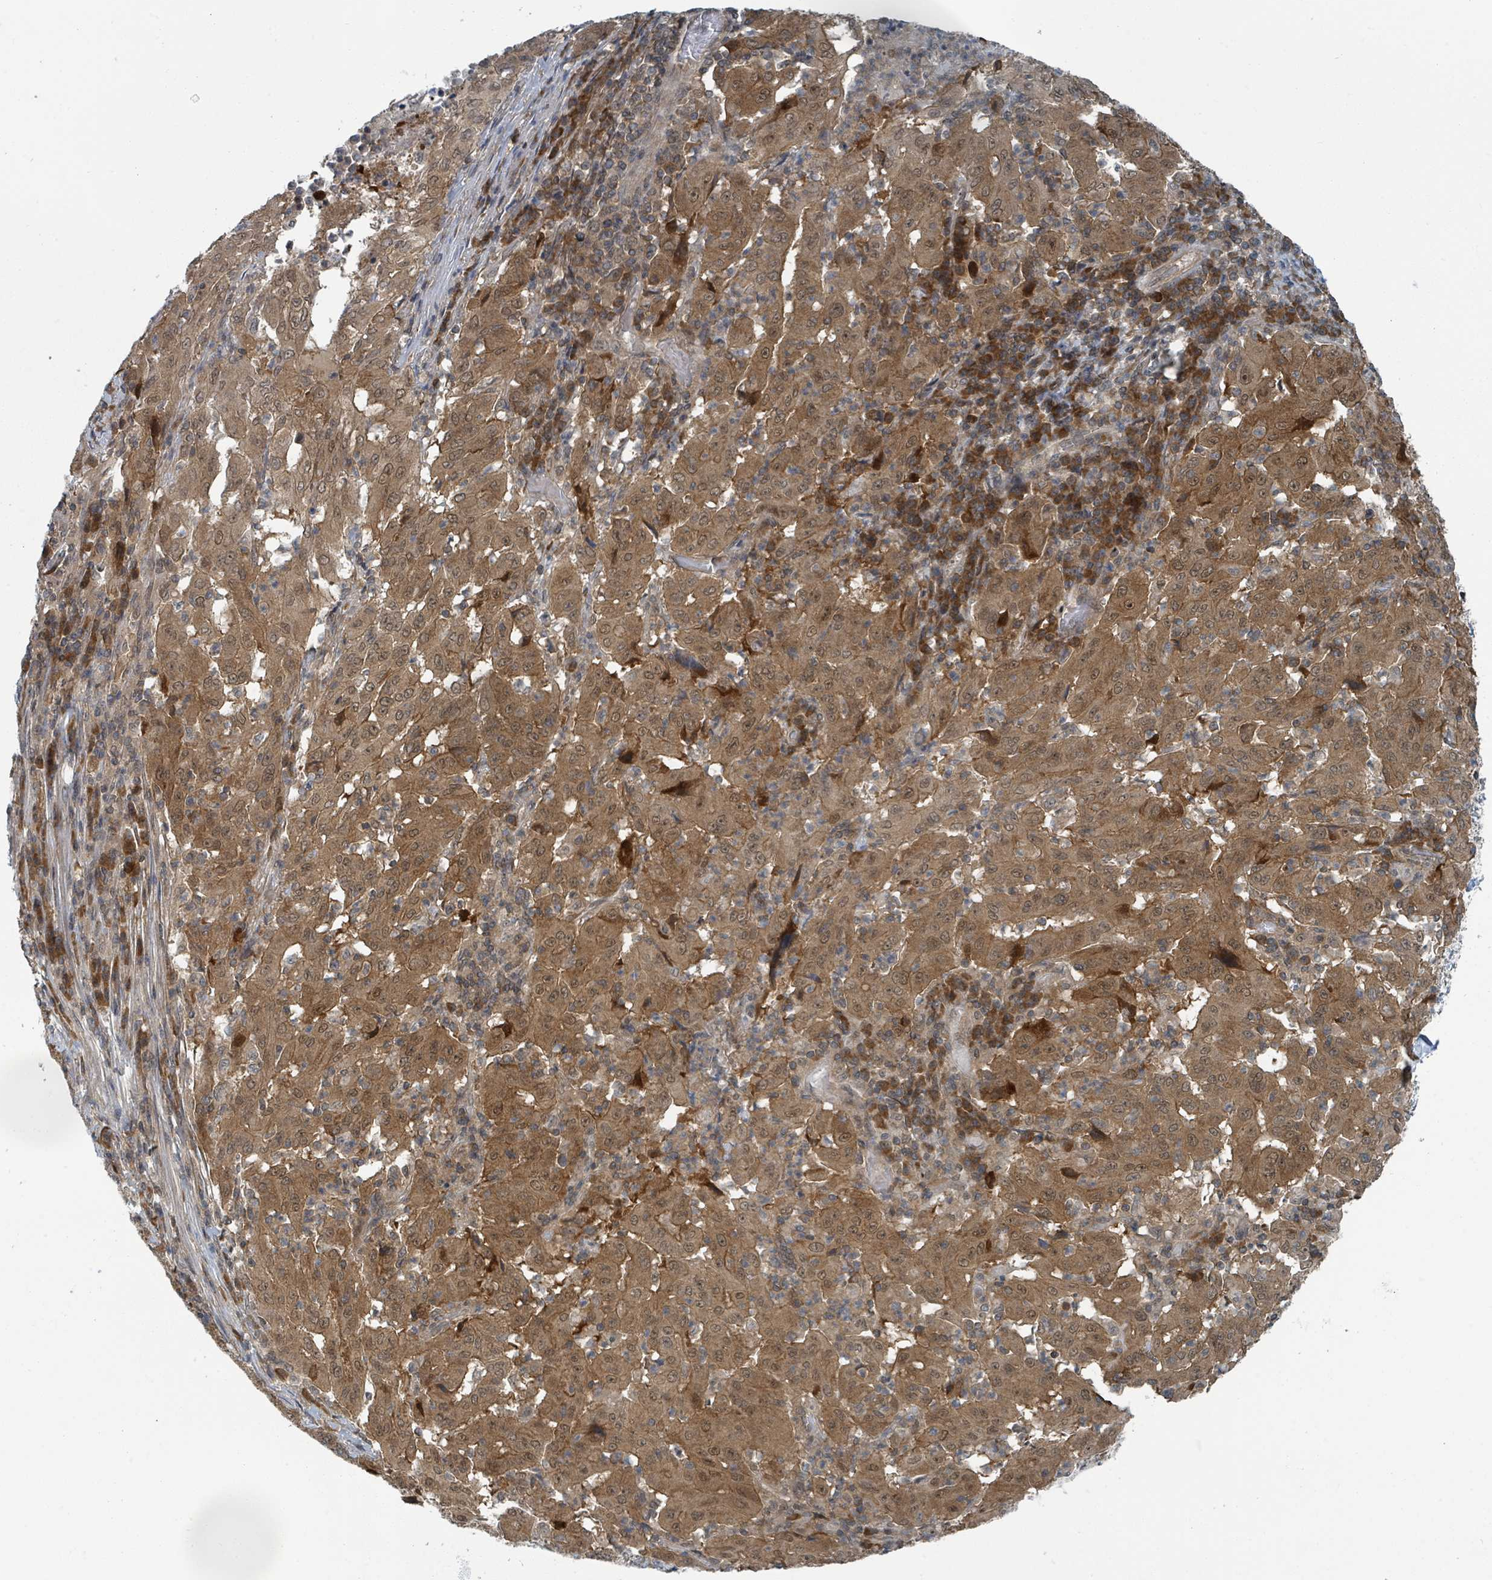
{"staining": {"intensity": "moderate", "quantity": ">75%", "location": "cytoplasmic/membranous,nuclear"}, "tissue": "pancreatic cancer", "cell_type": "Tumor cells", "image_type": "cancer", "snomed": [{"axis": "morphology", "description": "Adenocarcinoma, NOS"}, {"axis": "topography", "description": "Pancreas"}], "caption": "Immunohistochemistry of pancreatic cancer shows medium levels of moderate cytoplasmic/membranous and nuclear staining in approximately >75% of tumor cells. The staining was performed using DAB to visualize the protein expression in brown, while the nuclei were stained in blue with hematoxylin (Magnification: 20x).", "gene": "GOLGA7", "patient": {"sex": "male", "age": 63}}